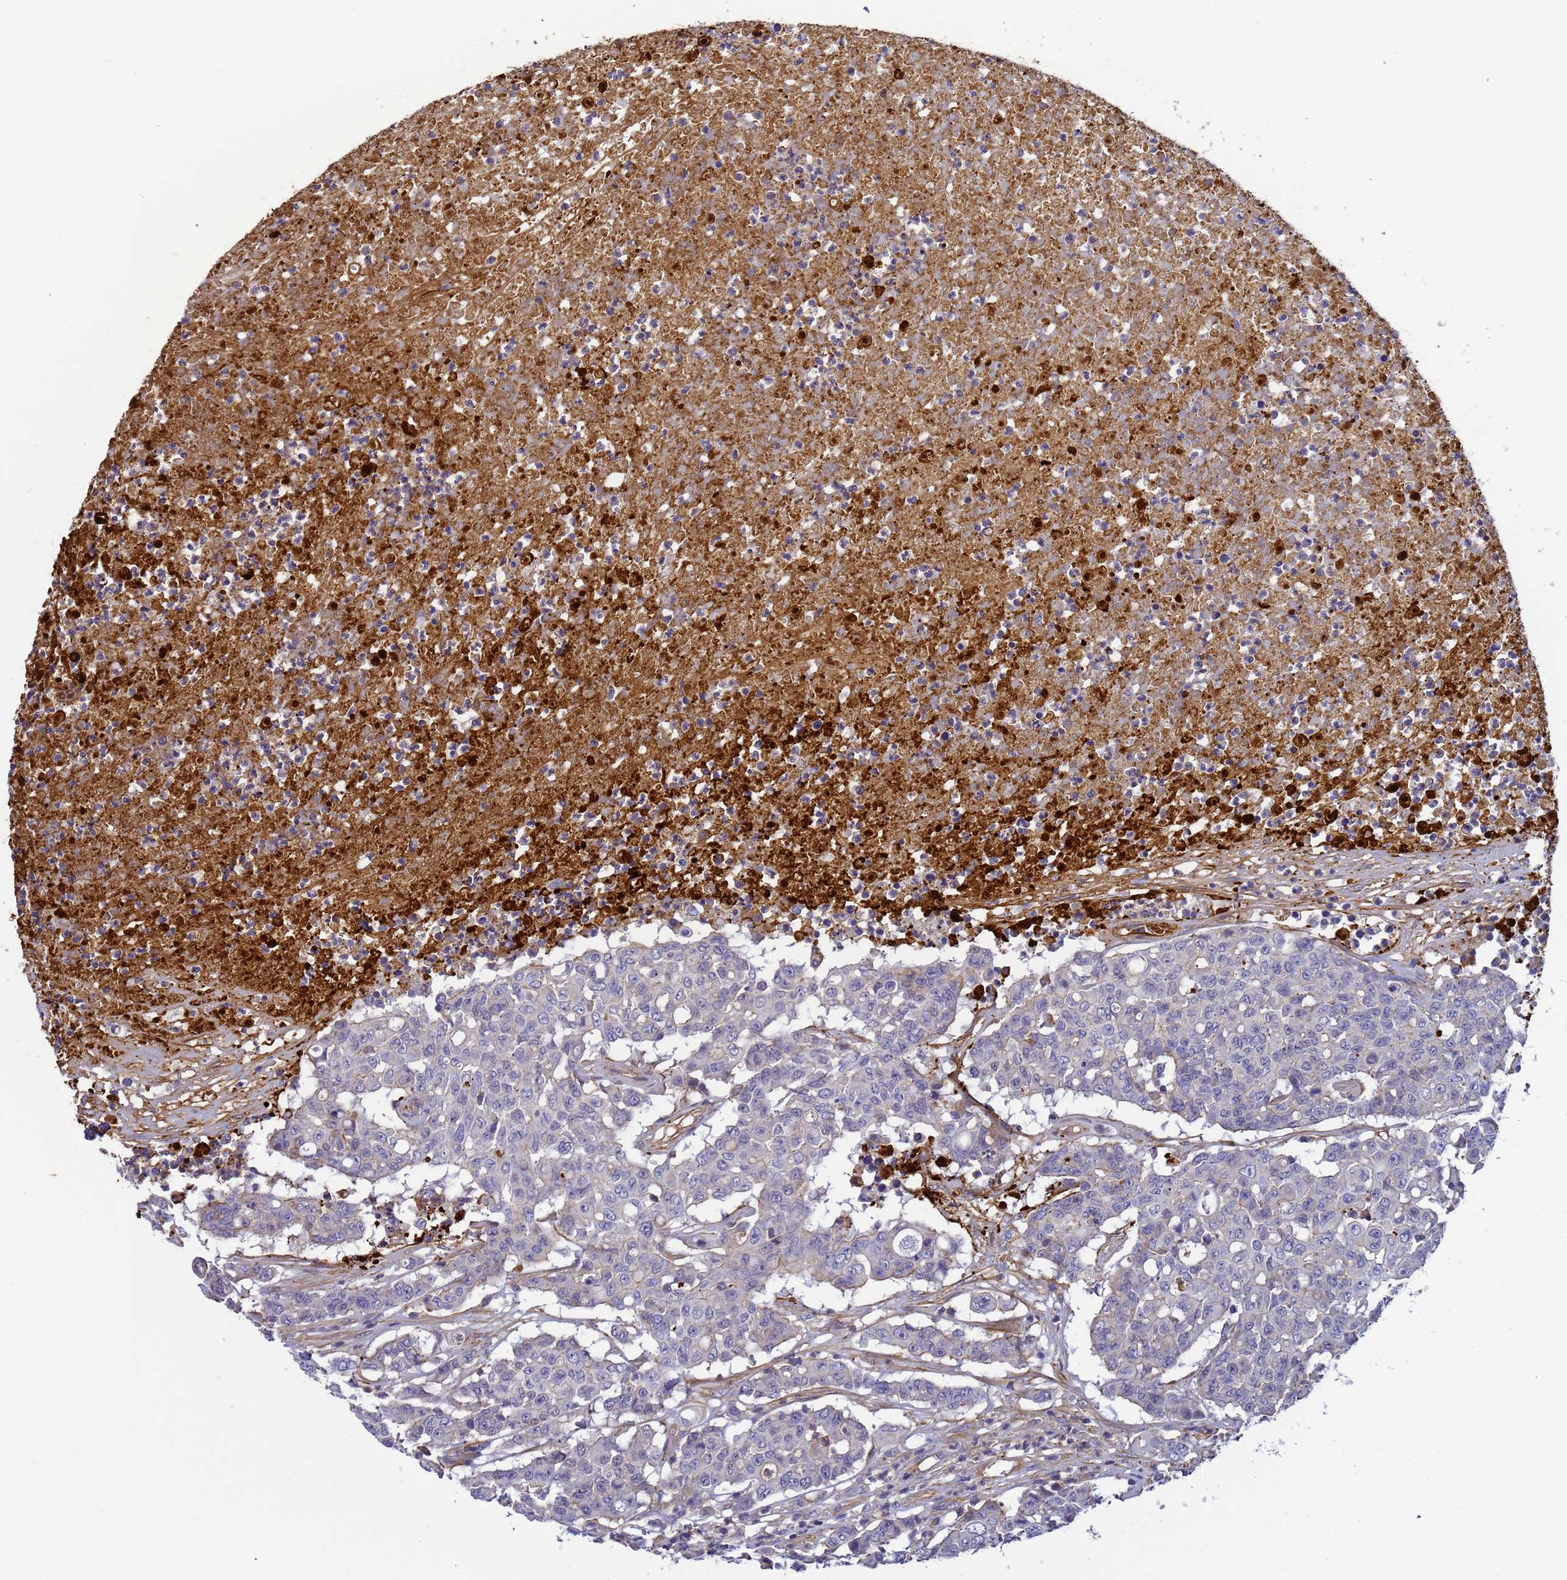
{"staining": {"intensity": "negative", "quantity": "none", "location": "none"}, "tissue": "colorectal cancer", "cell_type": "Tumor cells", "image_type": "cancer", "snomed": [{"axis": "morphology", "description": "Adenocarcinoma, NOS"}, {"axis": "topography", "description": "Colon"}], "caption": "Tumor cells show no significant protein staining in adenocarcinoma (colorectal).", "gene": "MYL12A", "patient": {"sex": "male", "age": 51}}